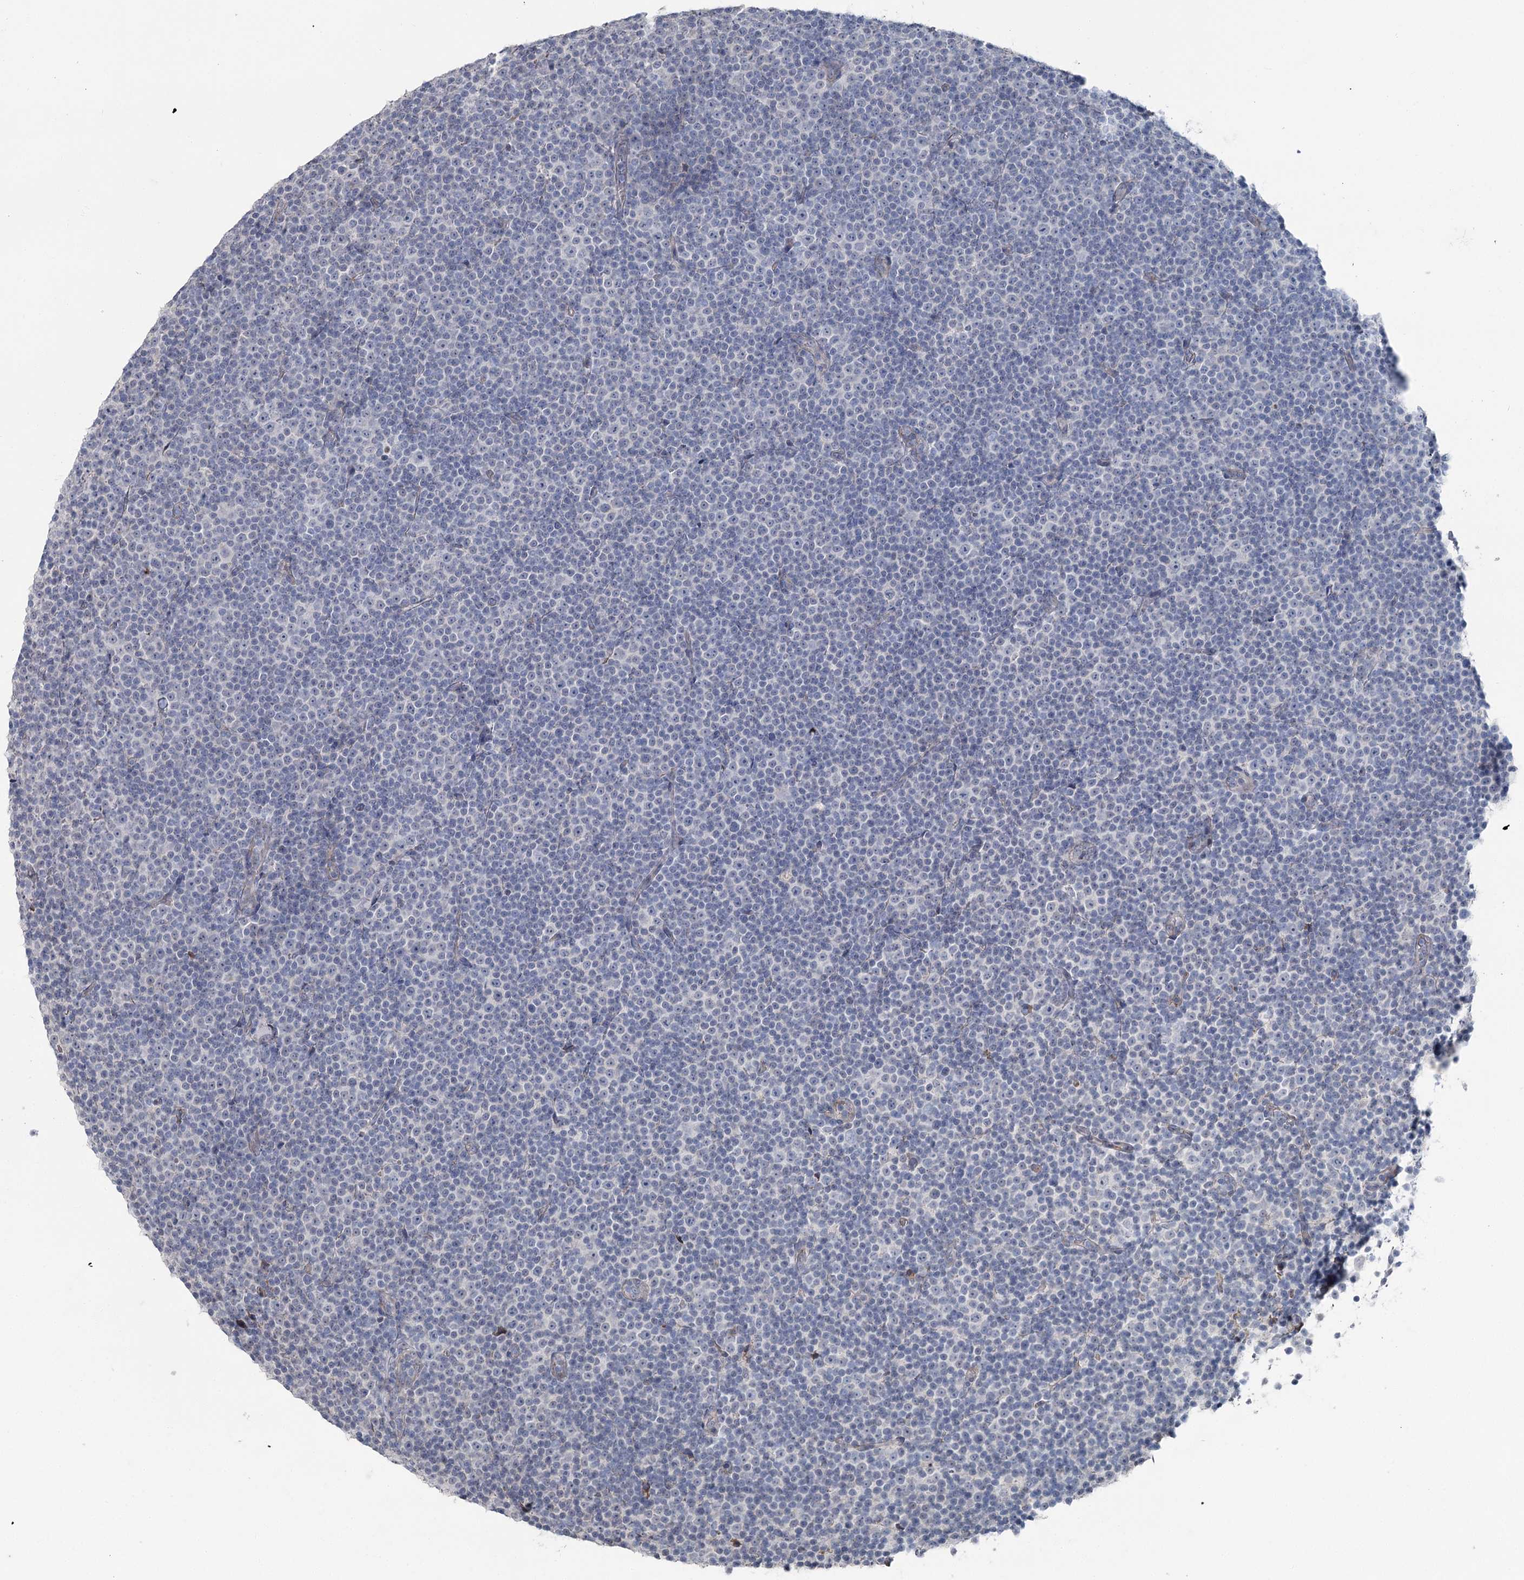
{"staining": {"intensity": "negative", "quantity": "none", "location": "none"}, "tissue": "lymphoma", "cell_type": "Tumor cells", "image_type": "cancer", "snomed": [{"axis": "morphology", "description": "Malignant lymphoma, non-Hodgkin's type, Low grade"}, {"axis": "topography", "description": "Lymph node"}], "caption": "Tumor cells are negative for protein expression in human lymphoma.", "gene": "FAM120B", "patient": {"sex": "female", "age": 67}}